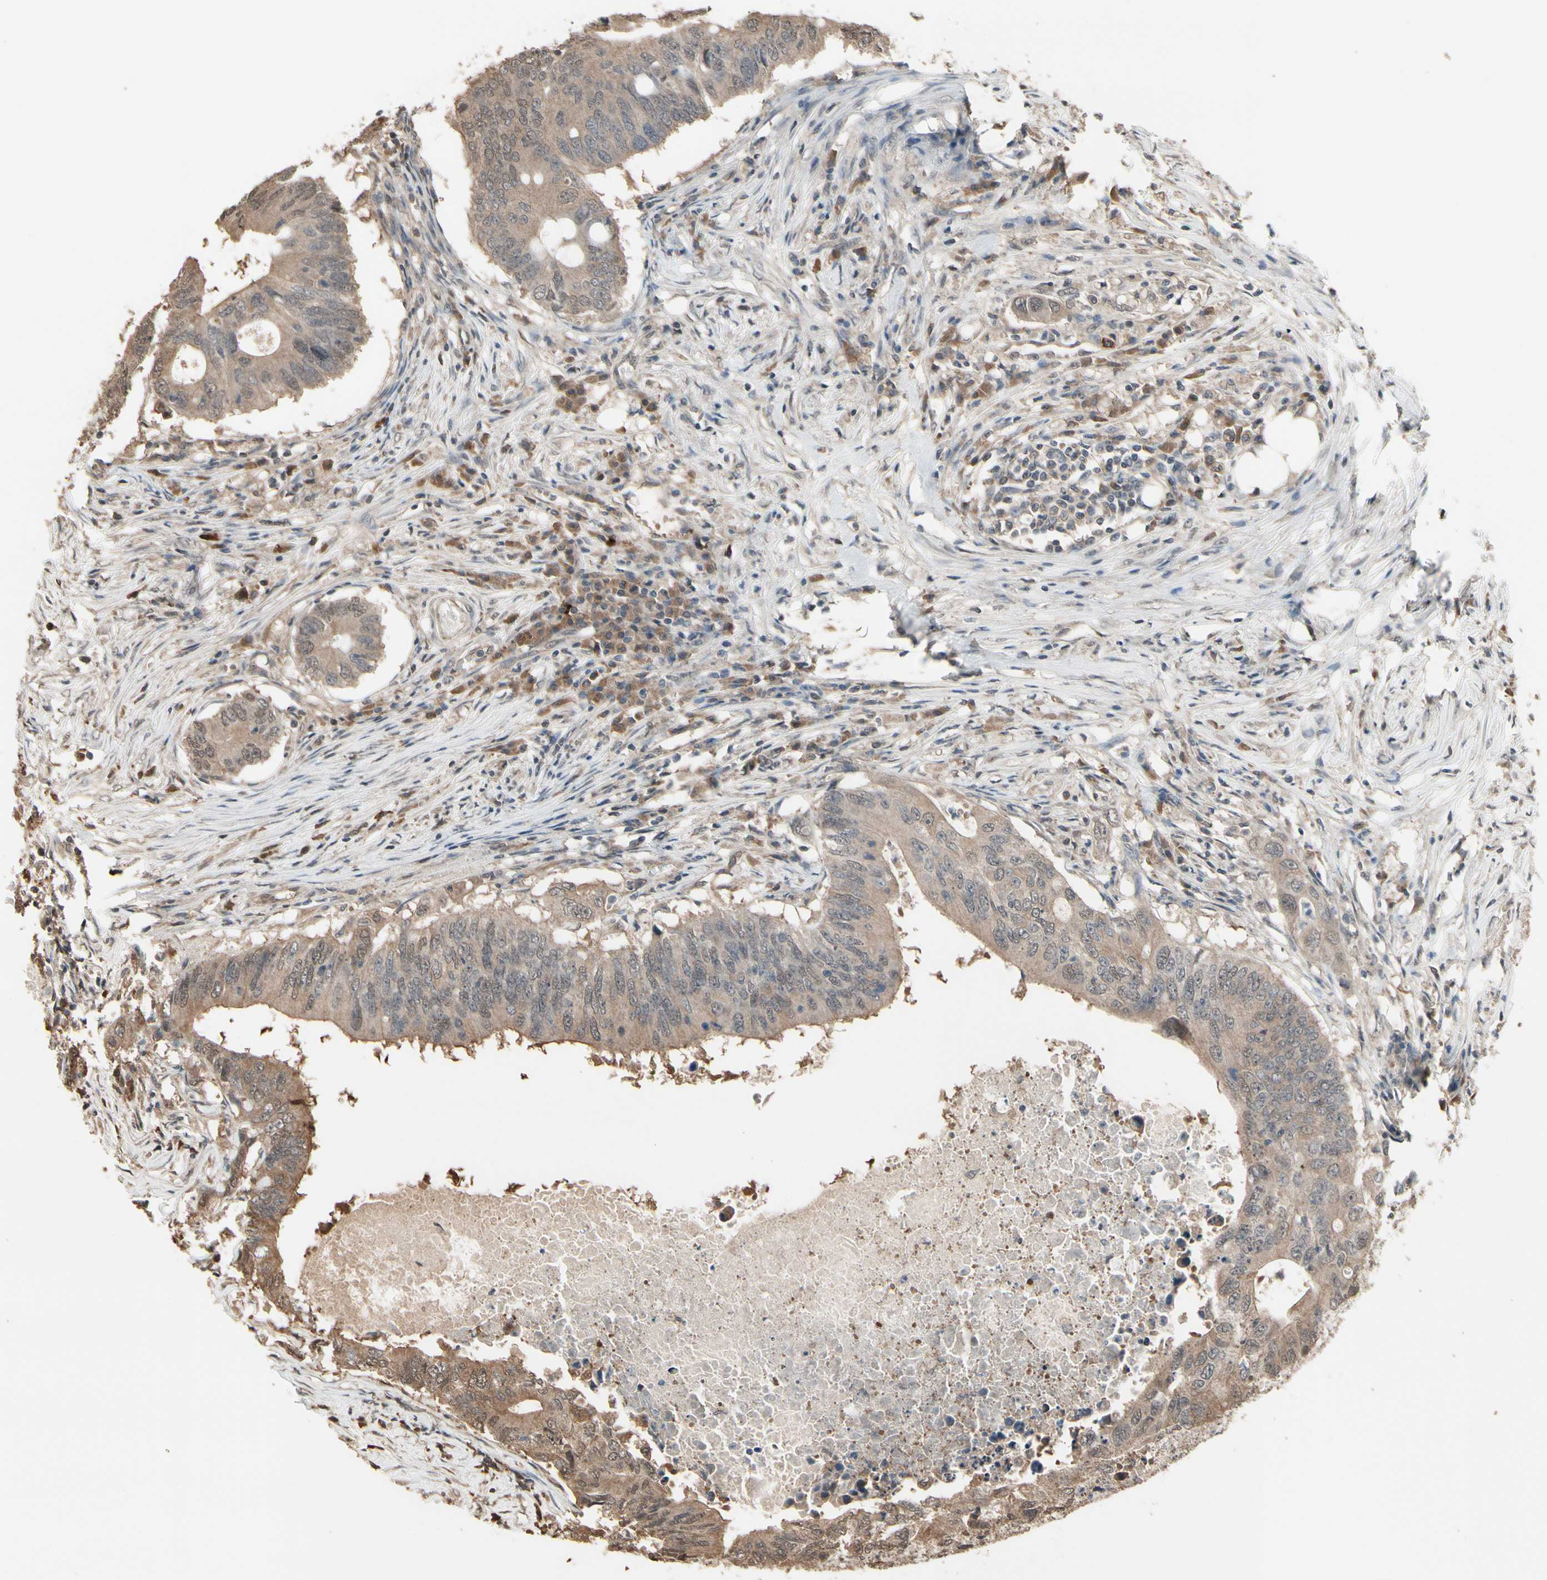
{"staining": {"intensity": "weak", "quantity": ">75%", "location": "cytoplasmic/membranous"}, "tissue": "colorectal cancer", "cell_type": "Tumor cells", "image_type": "cancer", "snomed": [{"axis": "morphology", "description": "Adenocarcinoma, NOS"}, {"axis": "topography", "description": "Colon"}], "caption": "Immunohistochemical staining of human colorectal cancer (adenocarcinoma) displays weak cytoplasmic/membranous protein positivity in about >75% of tumor cells. Using DAB (brown) and hematoxylin (blue) stains, captured at high magnification using brightfield microscopy.", "gene": "PNPLA7", "patient": {"sex": "male", "age": 71}}